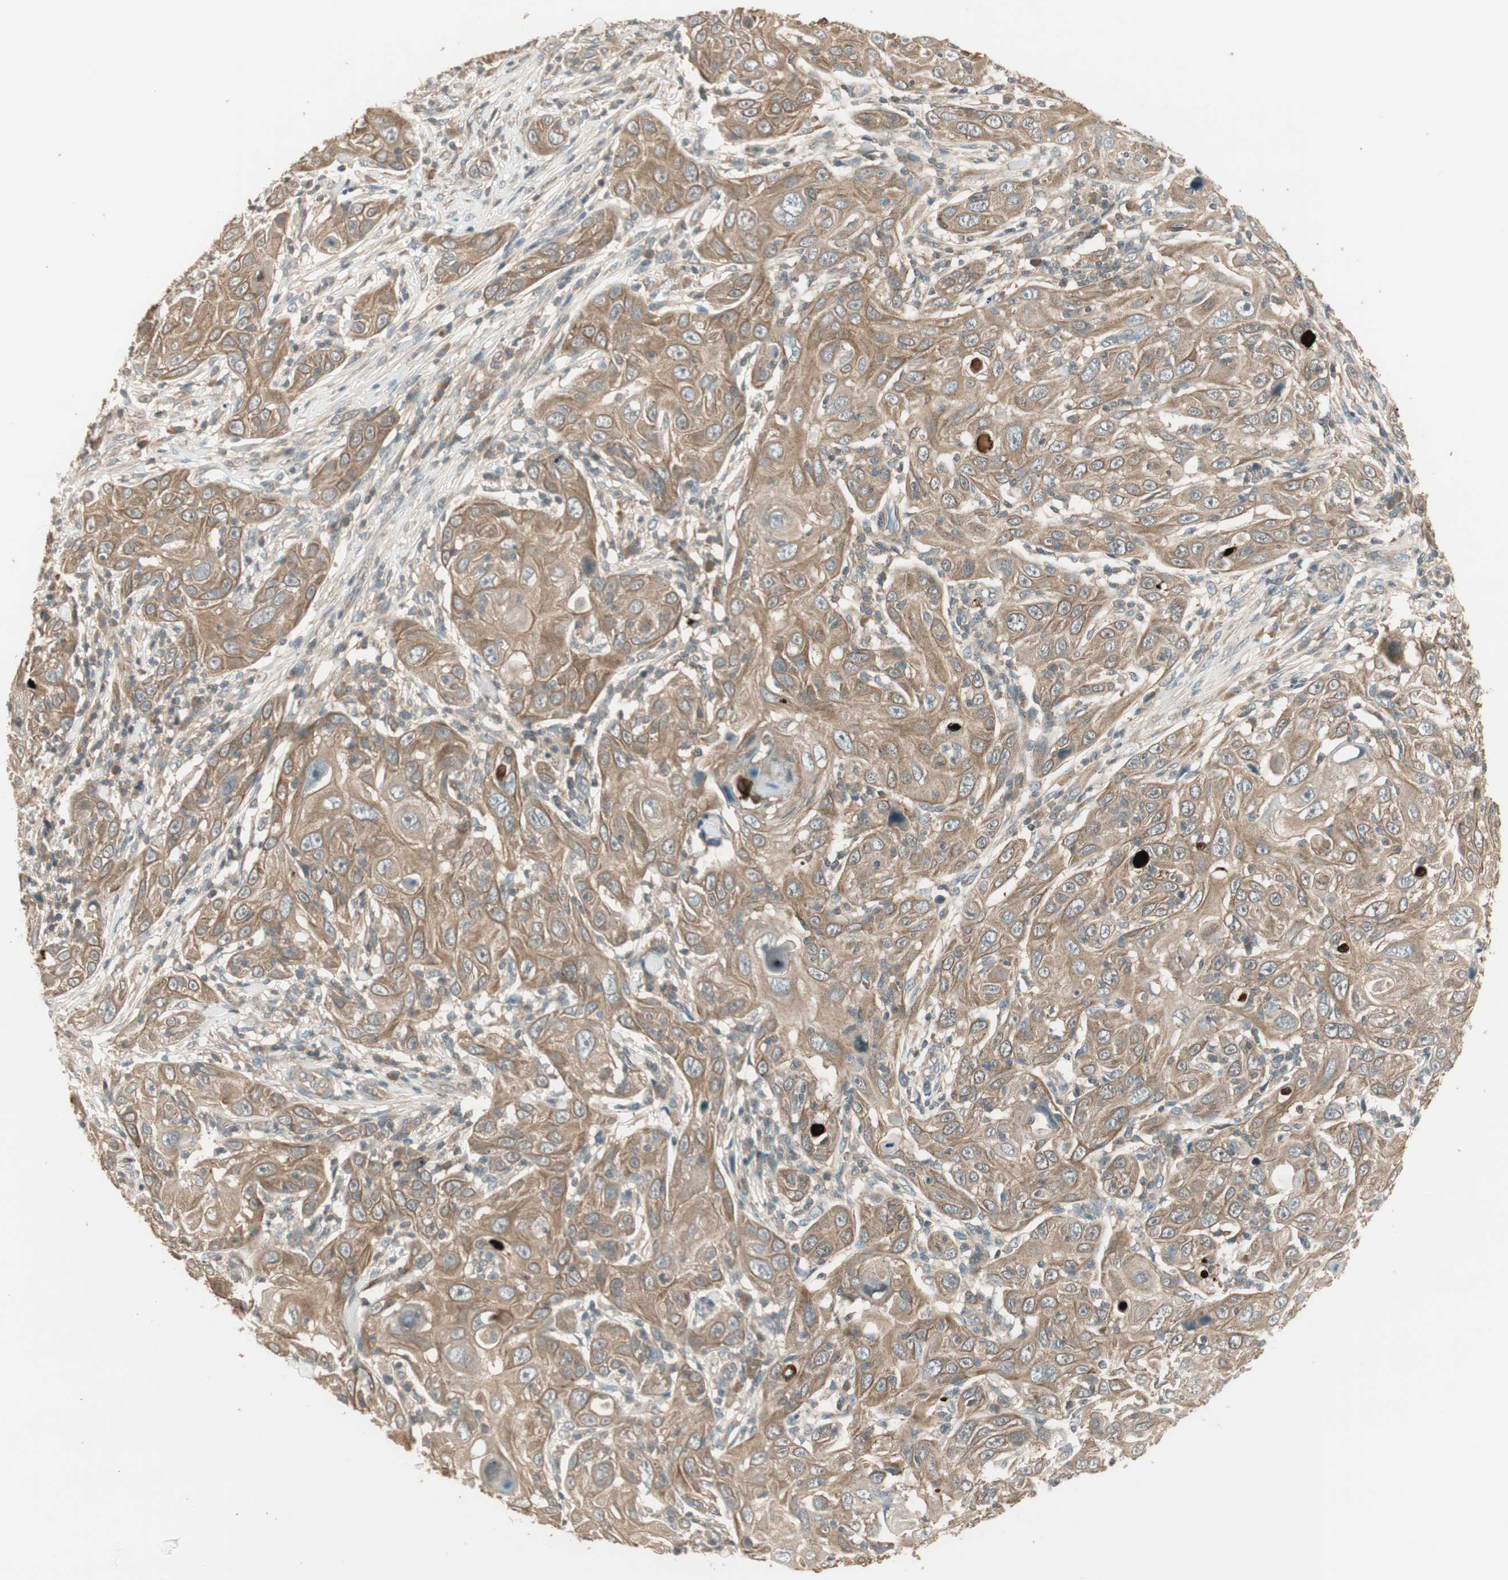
{"staining": {"intensity": "moderate", "quantity": ">75%", "location": "cytoplasmic/membranous"}, "tissue": "skin cancer", "cell_type": "Tumor cells", "image_type": "cancer", "snomed": [{"axis": "morphology", "description": "Squamous cell carcinoma, NOS"}, {"axis": "topography", "description": "Skin"}], "caption": "This is a photomicrograph of immunohistochemistry staining of squamous cell carcinoma (skin), which shows moderate positivity in the cytoplasmic/membranous of tumor cells.", "gene": "PFDN5", "patient": {"sex": "female", "age": 88}}